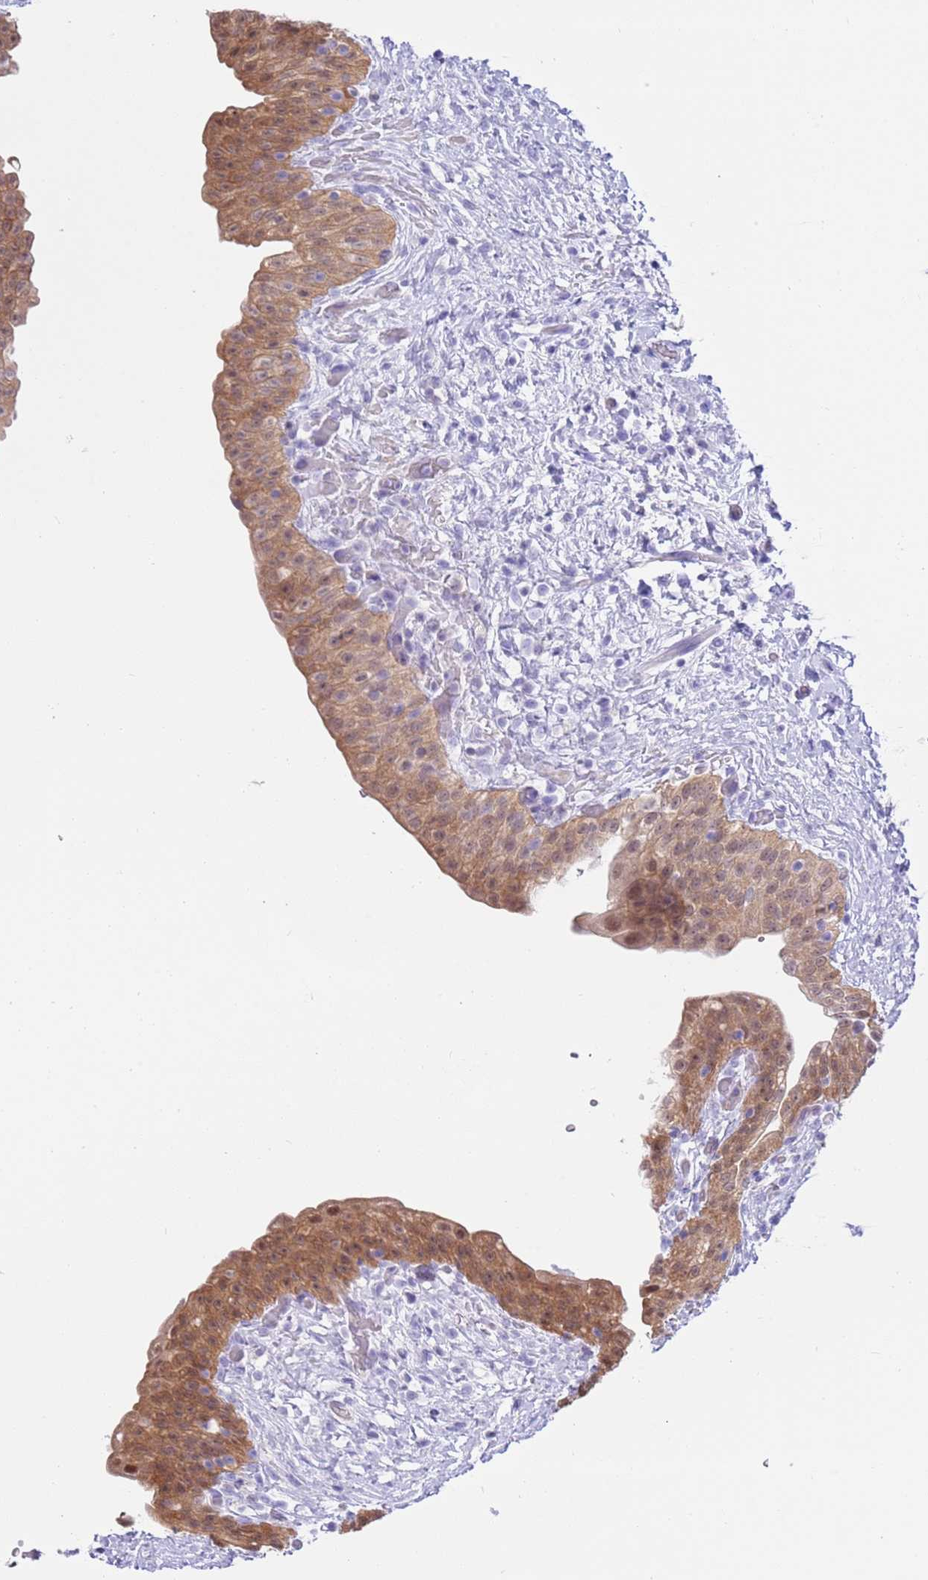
{"staining": {"intensity": "moderate", "quantity": ">75%", "location": "cytoplasmic/membranous,nuclear"}, "tissue": "urinary bladder", "cell_type": "Urothelial cells", "image_type": "normal", "snomed": [{"axis": "morphology", "description": "Normal tissue, NOS"}, {"axis": "topography", "description": "Urinary bladder"}], "caption": "Immunohistochemical staining of normal human urinary bladder demonstrates >75% levels of moderate cytoplasmic/membranous,nuclear protein staining in approximately >75% of urothelial cells.", "gene": "DDI2", "patient": {"sex": "male", "age": 69}}